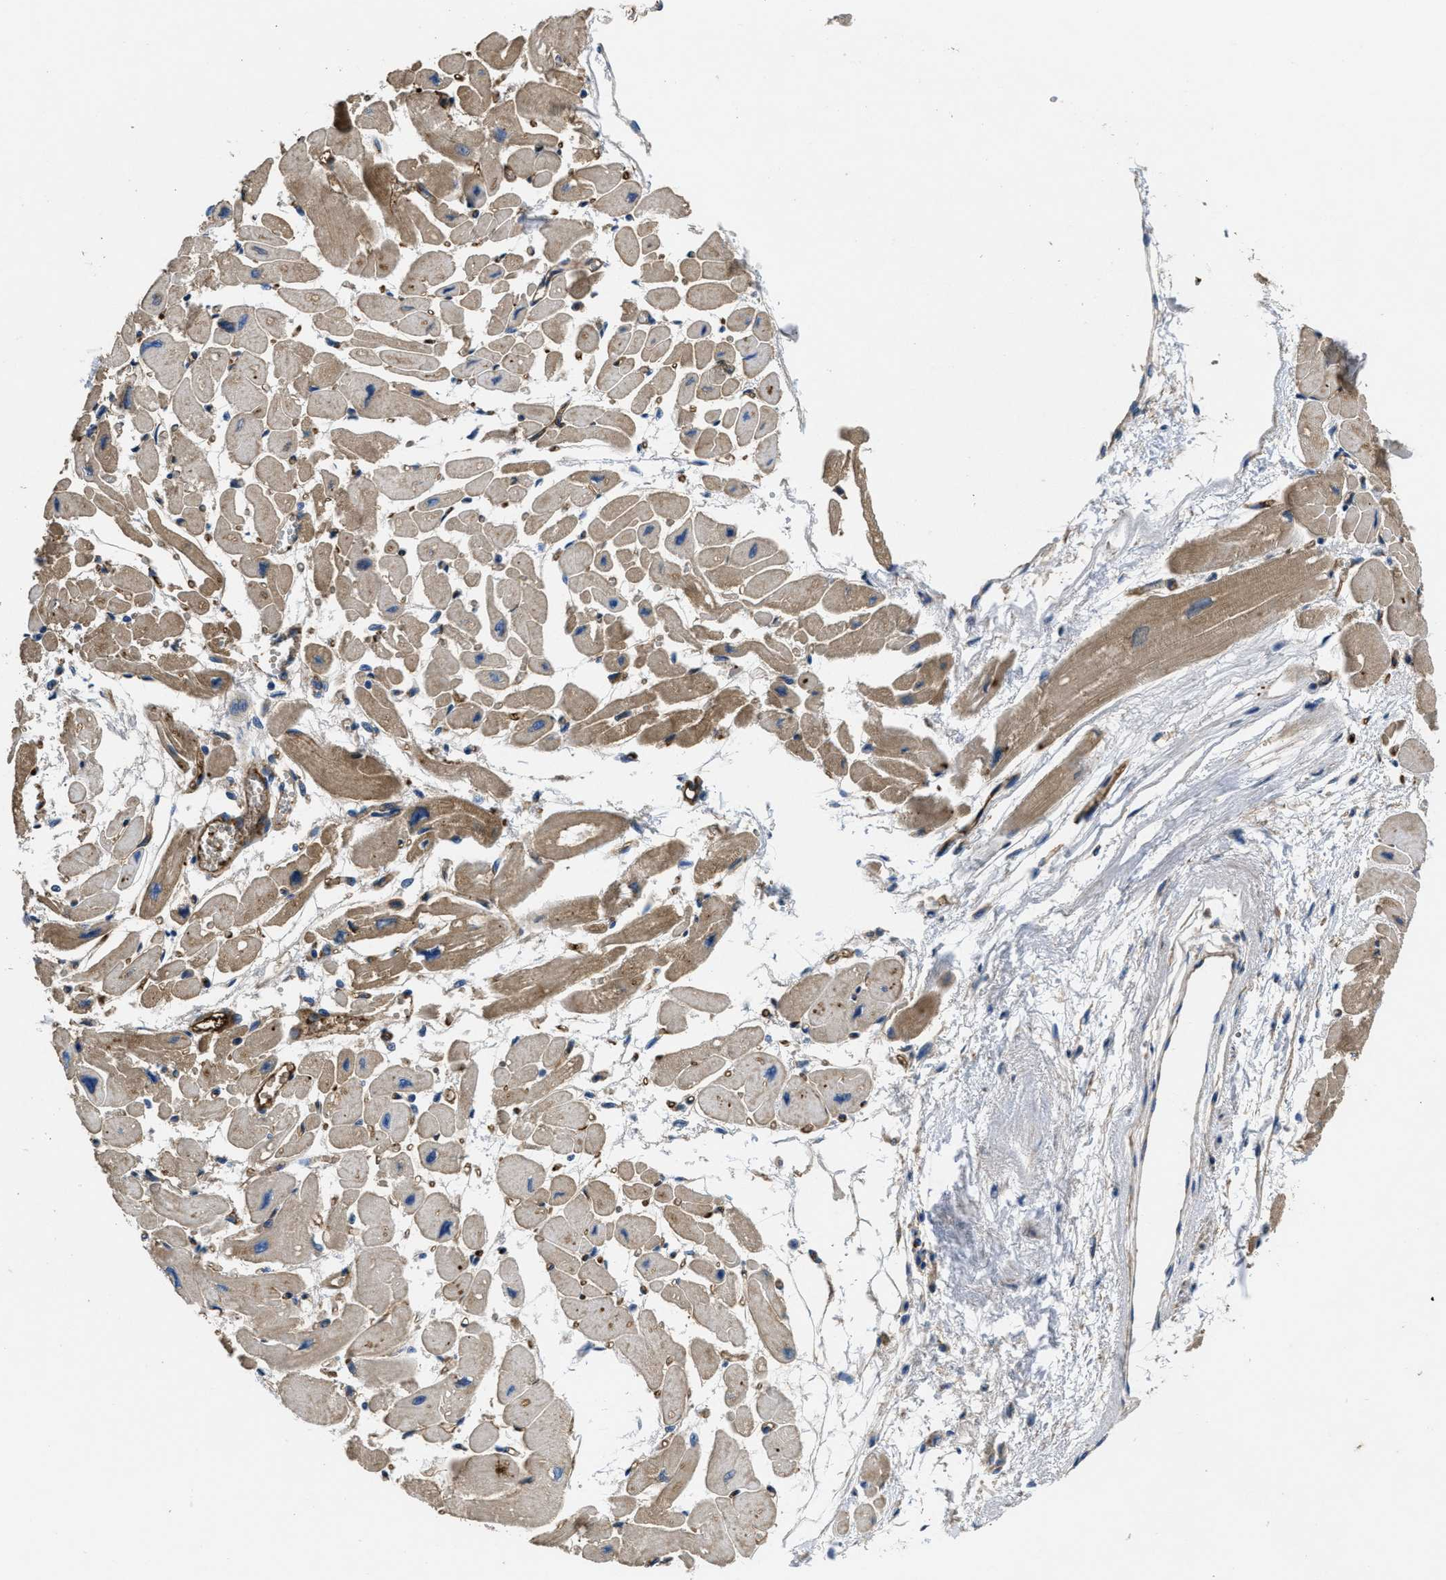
{"staining": {"intensity": "moderate", "quantity": ">75%", "location": "cytoplasmic/membranous"}, "tissue": "heart muscle", "cell_type": "Cardiomyocytes", "image_type": "normal", "snomed": [{"axis": "morphology", "description": "Normal tissue, NOS"}, {"axis": "topography", "description": "Heart"}], "caption": "Protein staining by immunohistochemistry reveals moderate cytoplasmic/membranous expression in approximately >75% of cardiomyocytes in benign heart muscle.", "gene": "GALK1", "patient": {"sex": "female", "age": 54}}